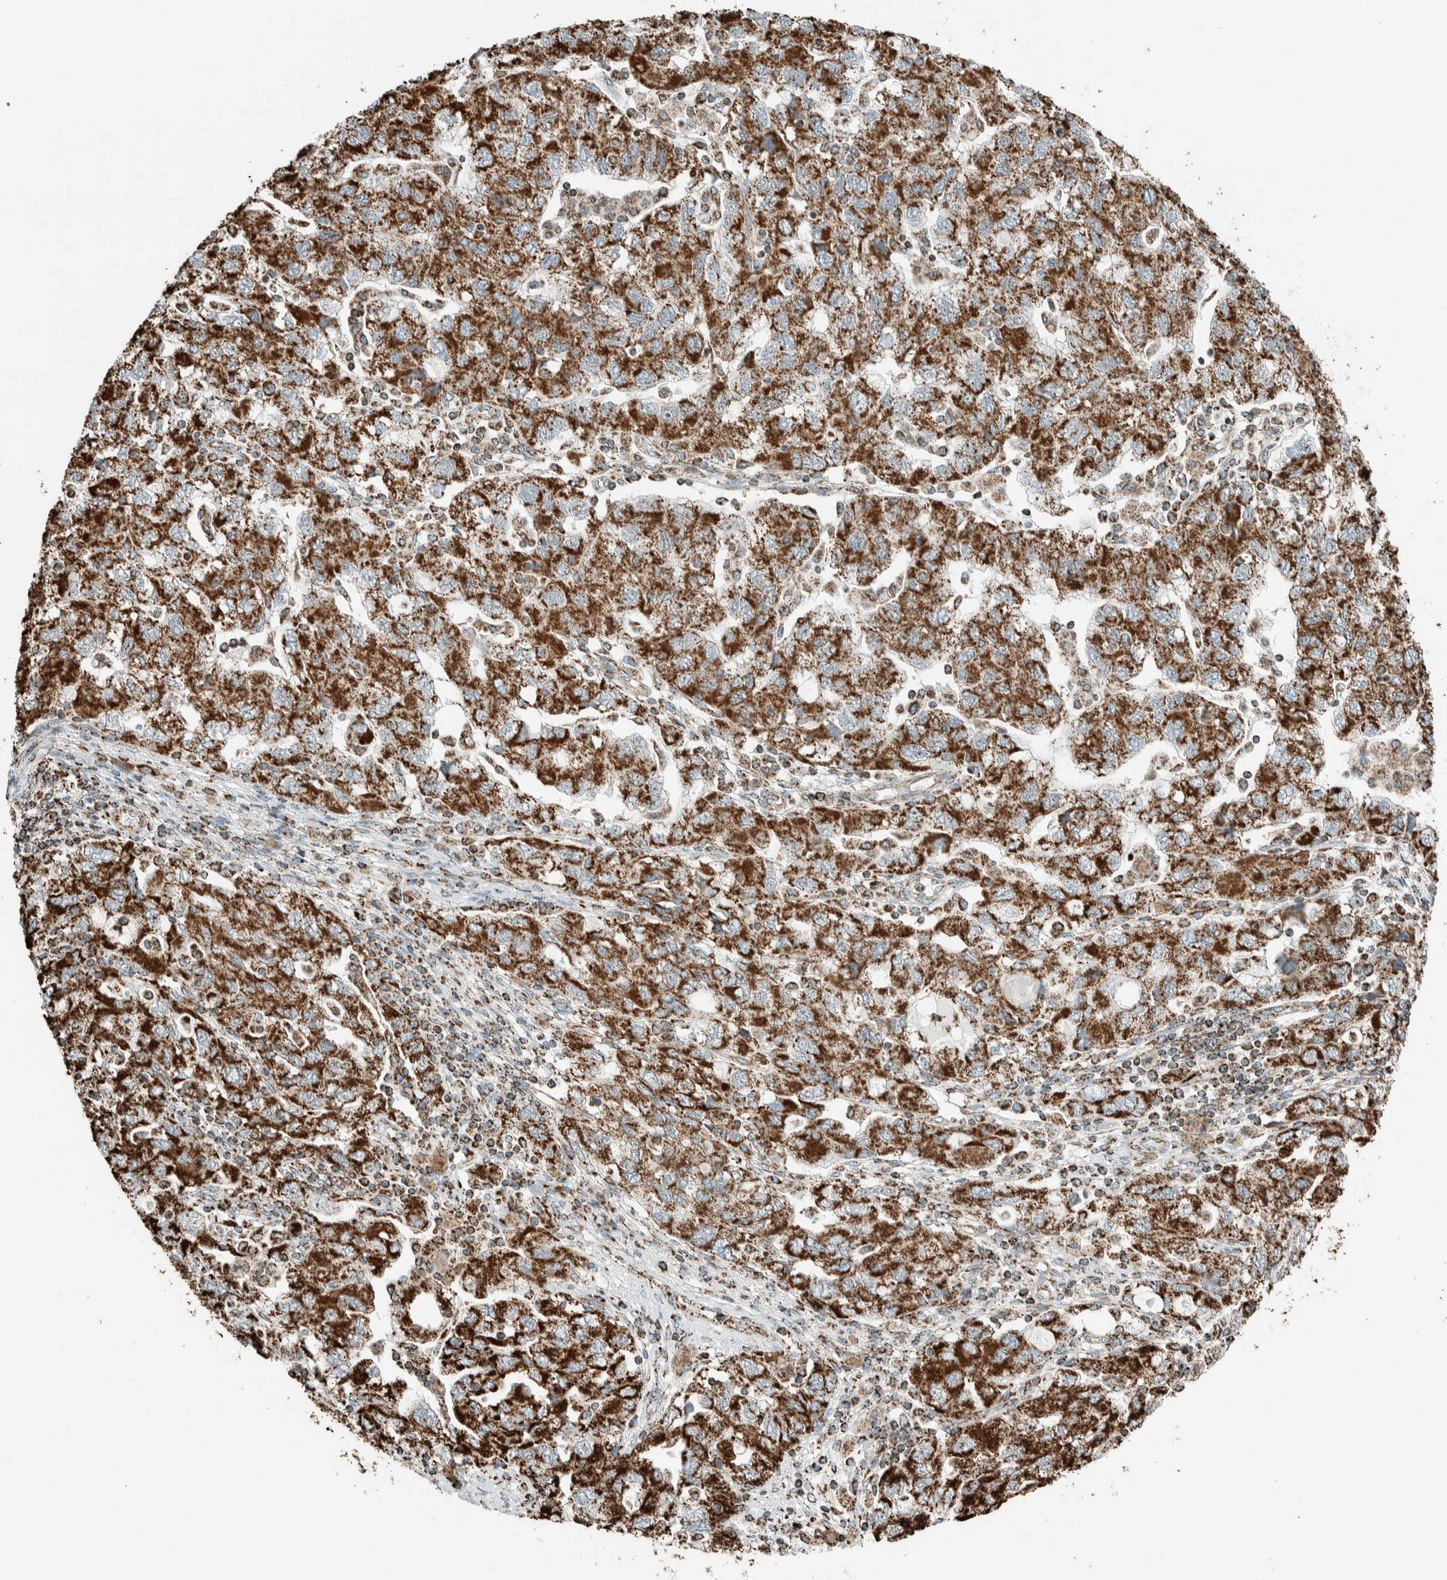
{"staining": {"intensity": "strong", "quantity": ">75%", "location": "cytoplasmic/membranous"}, "tissue": "ovarian cancer", "cell_type": "Tumor cells", "image_type": "cancer", "snomed": [{"axis": "morphology", "description": "Carcinoma, NOS"}, {"axis": "morphology", "description": "Cystadenocarcinoma, serous, NOS"}, {"axis": "topography", "description": "Ovary"}], "caption": "This micrograph demonstrates ovarian cancer stained with immunohistochemistry (IHC) to label a protein in brown. The cytoplasmic/membranous of tumor cells show strong positivity for the protein. Nuclei are counter-stained blue.", "gene": "ZNF454", "patient": {"sex": "female", "age": 69}}